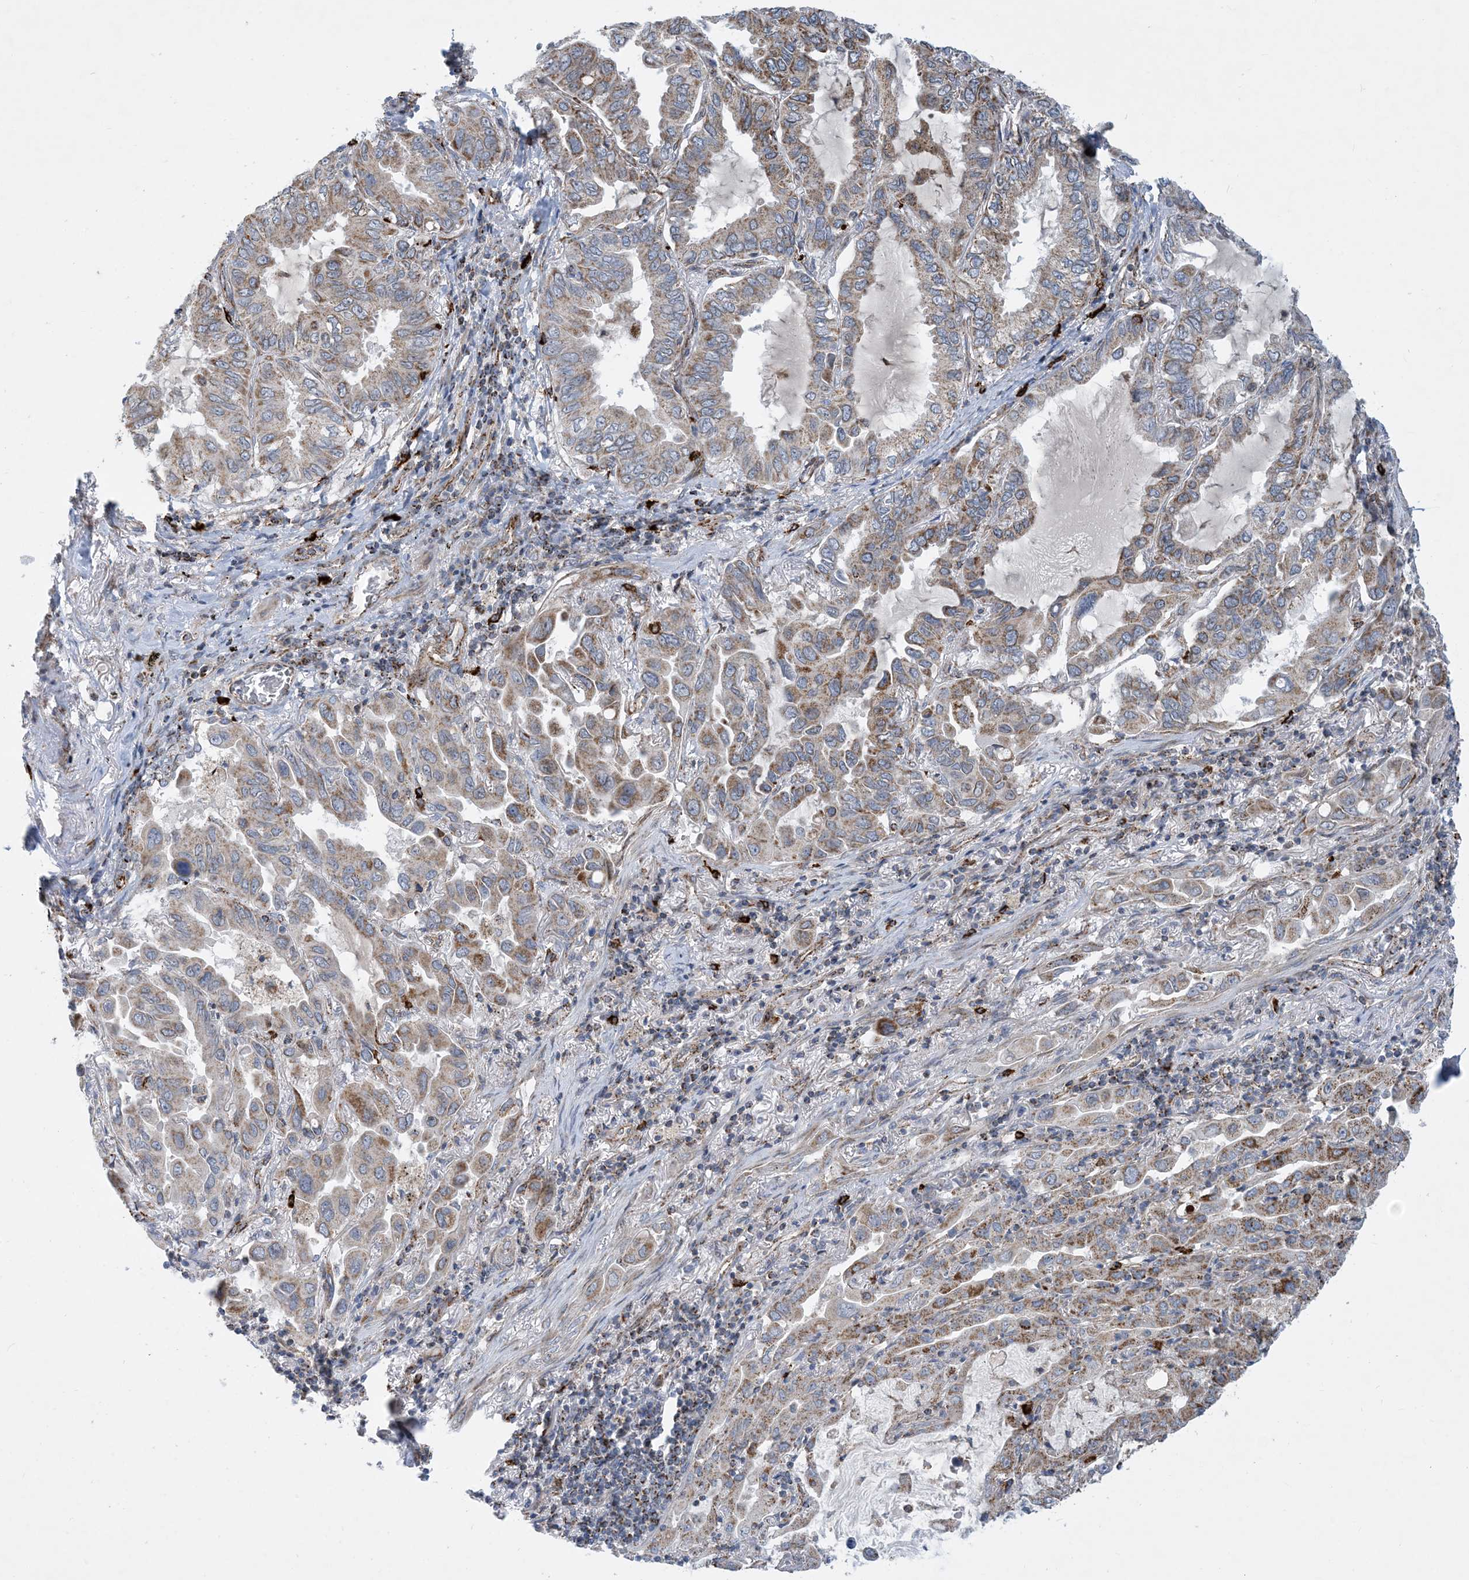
{"staining": {"intensity": "moderate", "quantity": "<25%", "location": "cytoplasmic/membranous"}, "tissue": "lung cancer", "cell_type": "Tumor cells", "image_type": "cancer", "snomed": [{"axis": "morphology", "description": "Adenocarcinoma, NOS"}, {"axis": "topography", "description": "Lung"}], "caption": "Lung adenocarcinoma stained with a brown dye demonstrates moderate cytoplasmic/membranous positive positivity in approximately <25% of tumor cells.", "gene": "PCDHGA1", "patient": {"sex": "male", "age": 64}}